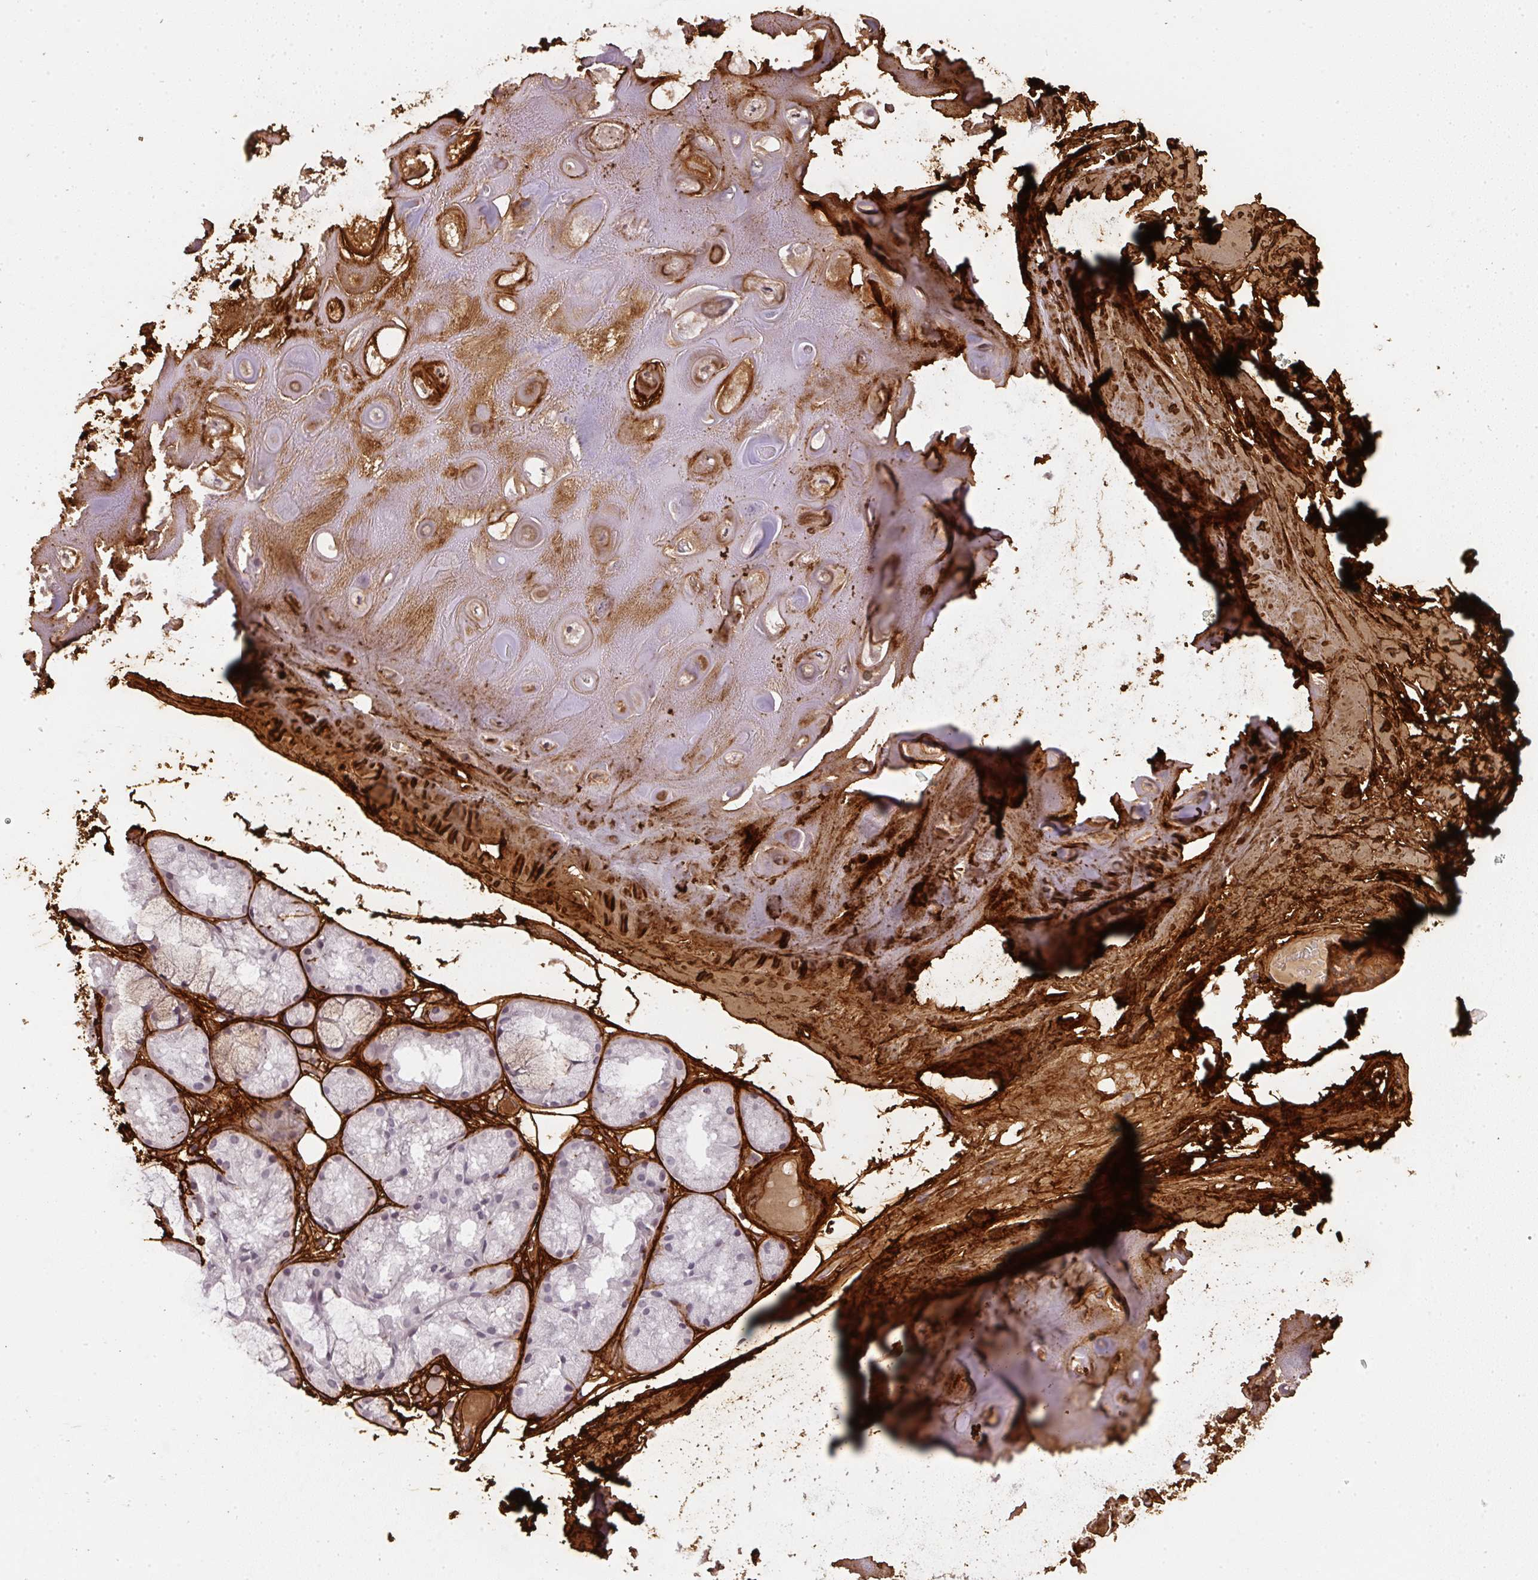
{"staining": {"intensity": "strong", "quantity": ">75%", "location": "cytoplasmic/membranous"}, "tissue": "adipose tissue", "cell_type": "Adipocytes", "image_type": "normal", "snomed": [{"axis": "morphology", "description": "Normal tissue, NOS"}, {"axis": "topography", "description": "Lymph node"}, {"axis": "topography", "description": "Cartilage tissue"}, {"axis": "topography", "description": "Nasopharynx"}], "caption": "Immunohistochemistry (IHC) photomicrograph of normal adipose tissue: adipose tissue stained using IHC demonstrates high levels of strong protein expression localized specifically in the cytoplasmic/membranous of adipocytes, appearing as a cytoplasmic/membranous brown color.", "gene": "COL3A1", "patient": {"sex": "male", "age": 63}}